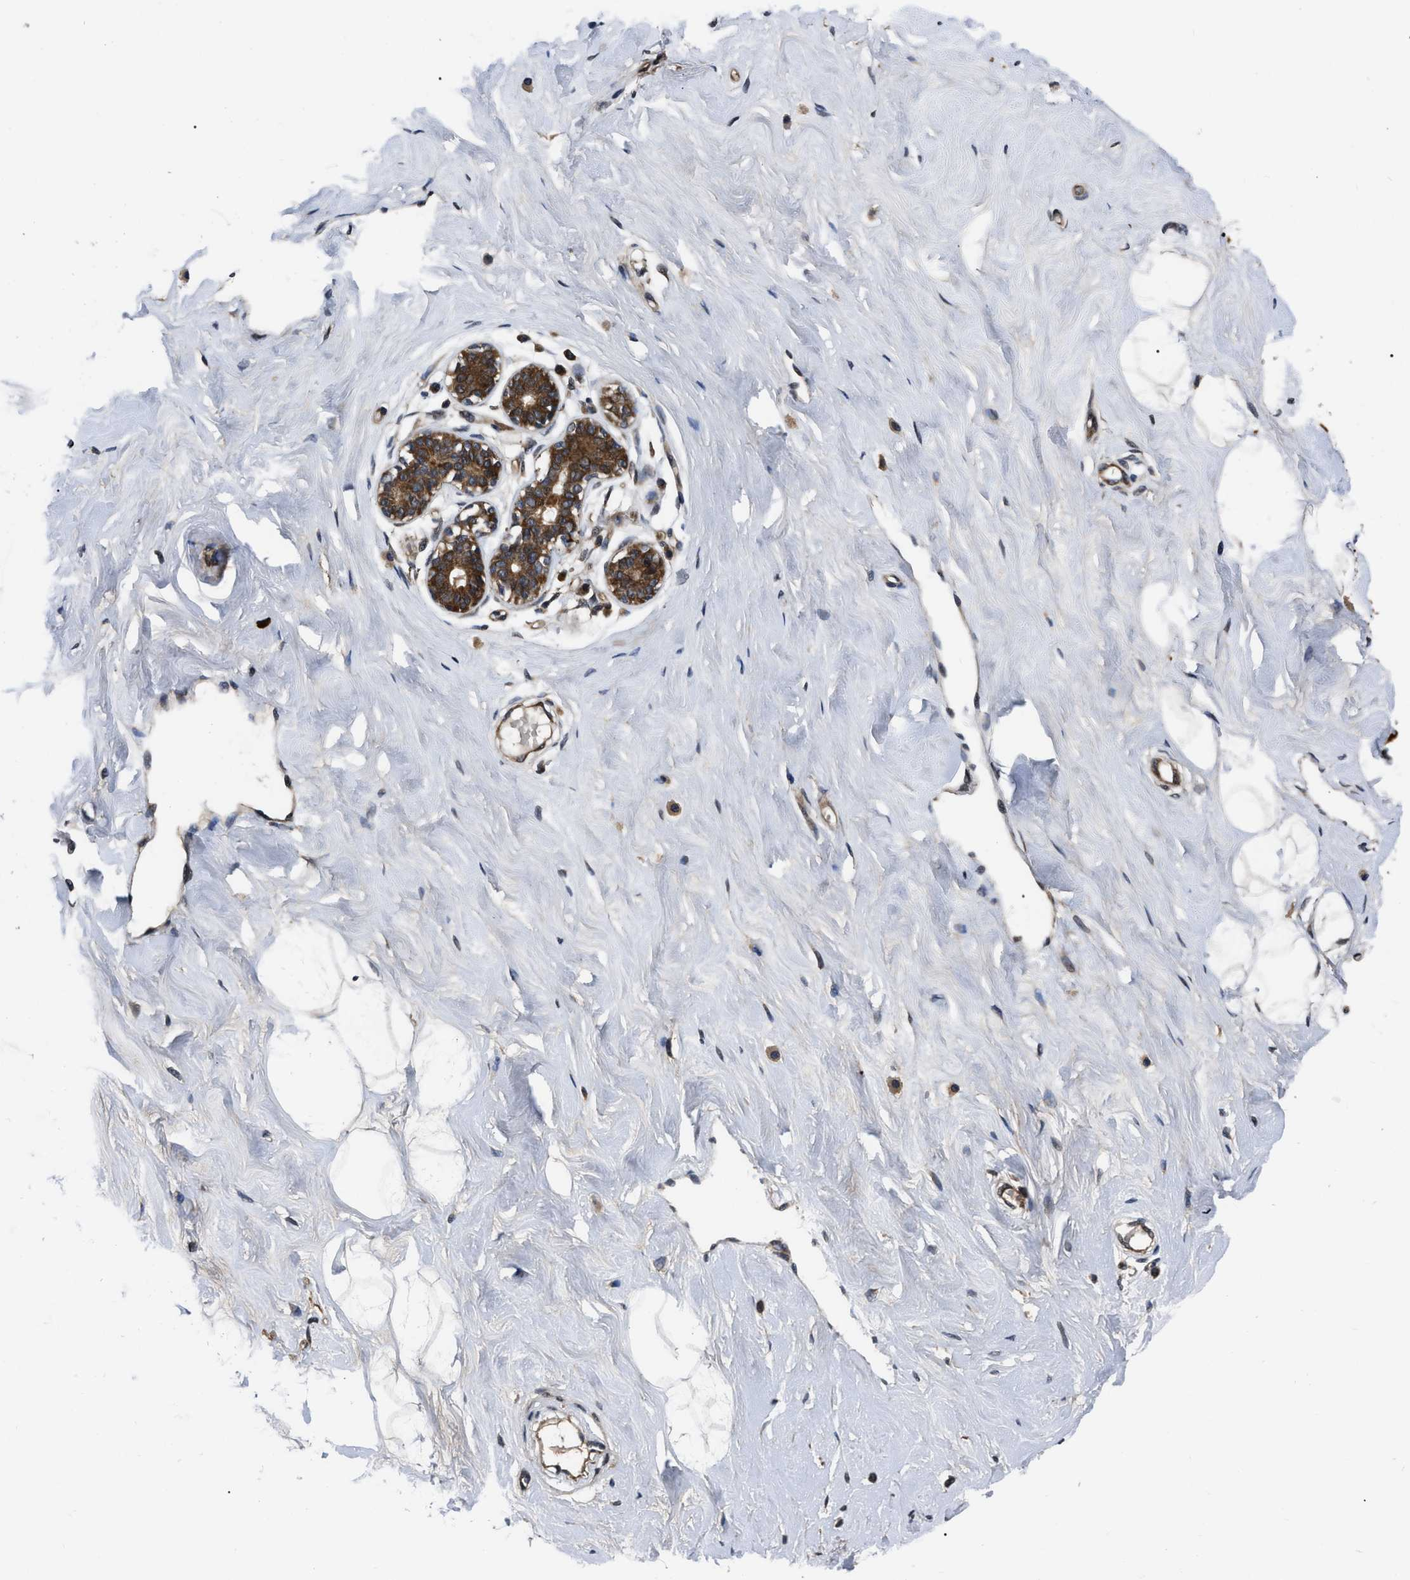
{"staining": {"intensity": "moderate", "quantity": "25%-75%", "location": "nuclear"}, "tissue": "breast", "cell_type": "Adipocytes", "image_type": "normal", "snomed": [{"axis": "morphology", "description": "Normal tissue, NOS"}, {"axis": "topography", "description": "Breast"}], "caption": "Human breast stained for a protein (brown) reveals moderate nuclear positive expression in about 25%-75% of adipocytes.", "gene": "PPWD1", "patient": {"sex": "female", "age": 23}}